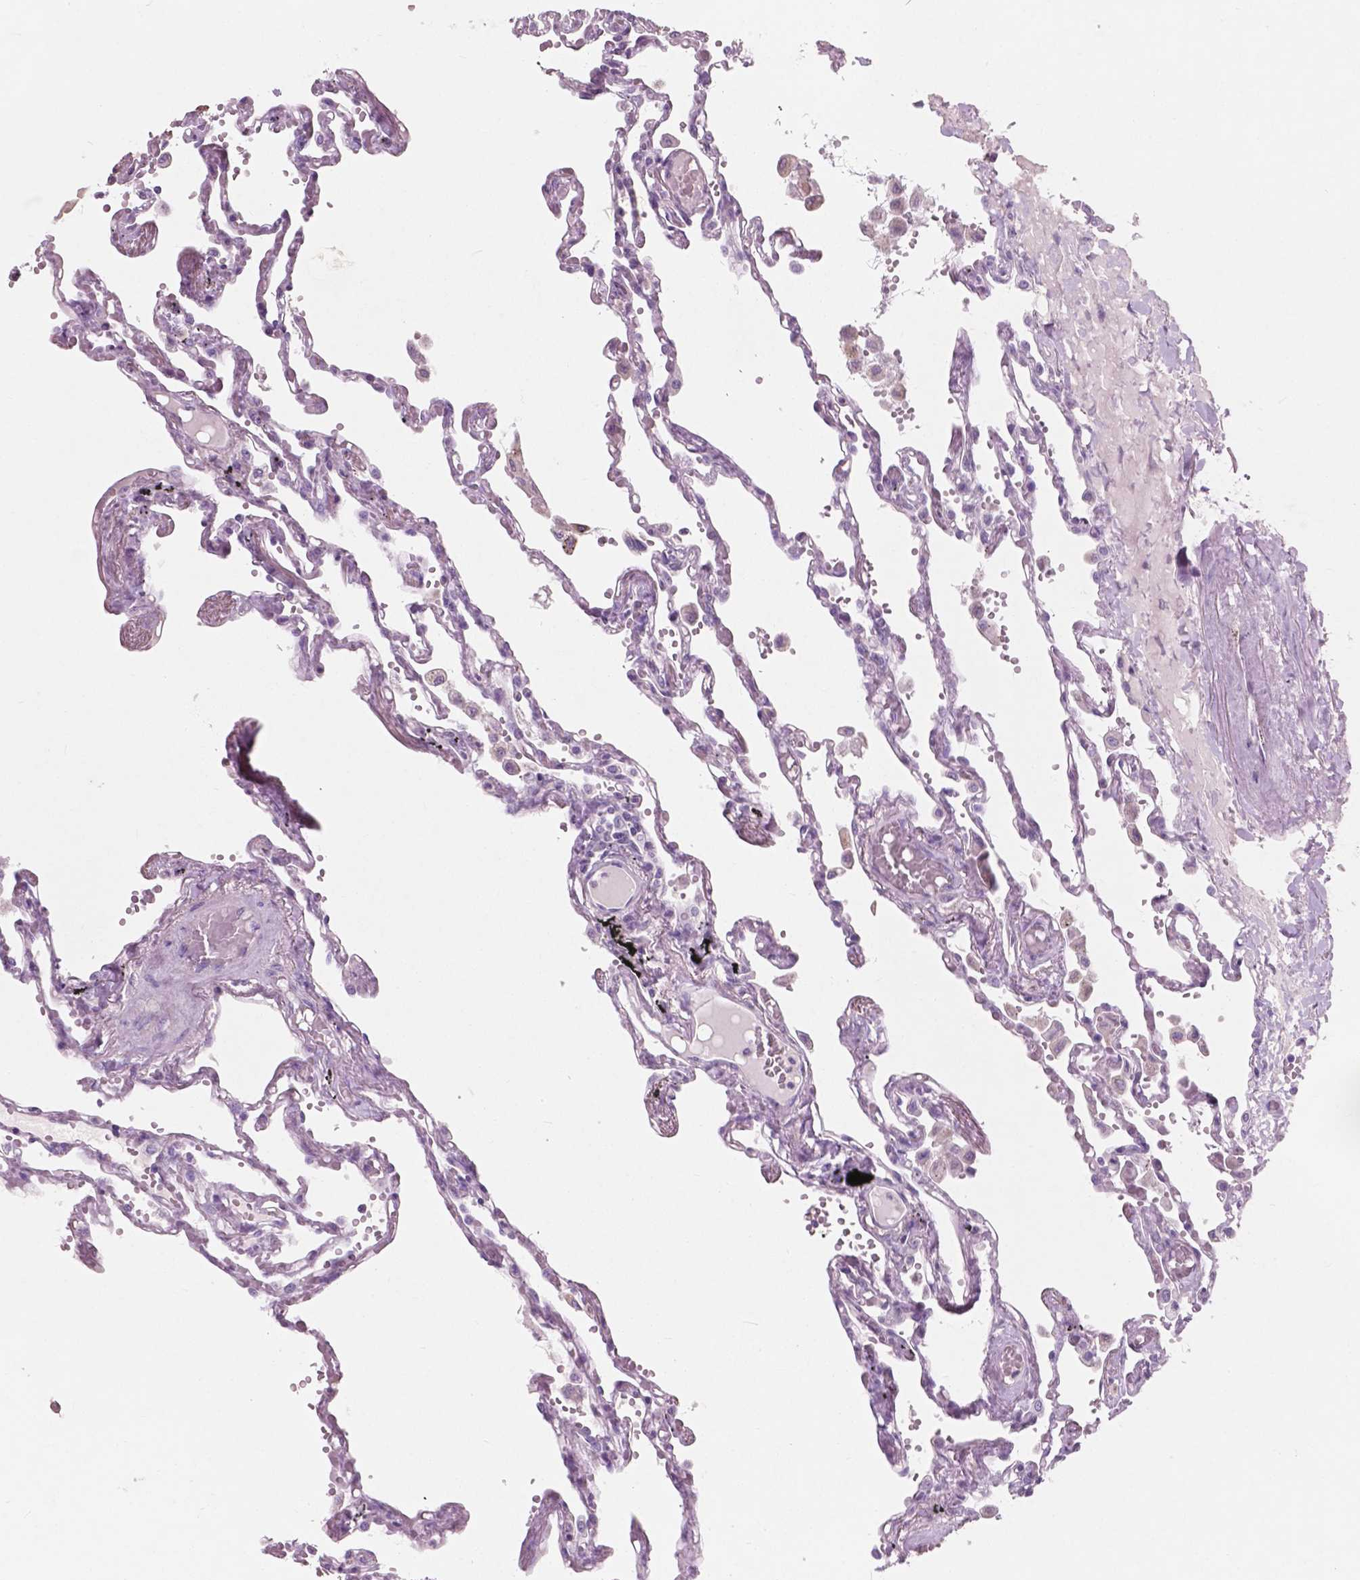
{"staining": {"intensity": "negative", "quantity": "none", "location": "none"}, "tissue": "lung", "cell_type": "Alveolar cells", "image_type": "normal", "snomed": [{"axis": "morphology", "description": "Normal tissue, NOS"}, {"axis": "morphology", "description": "Adenocarcinoma, NOS"}, {"axis": "topography", "description": "Cartilage tissue"}, {"axis": "topography", "description": "Lung"}], "caption": "Immunohistochemical staining of benign human lung demonstrates no significant expression in alveolar cells.", "gene": "AWAT1", "patient": {"sex": "female", "age": 67}}